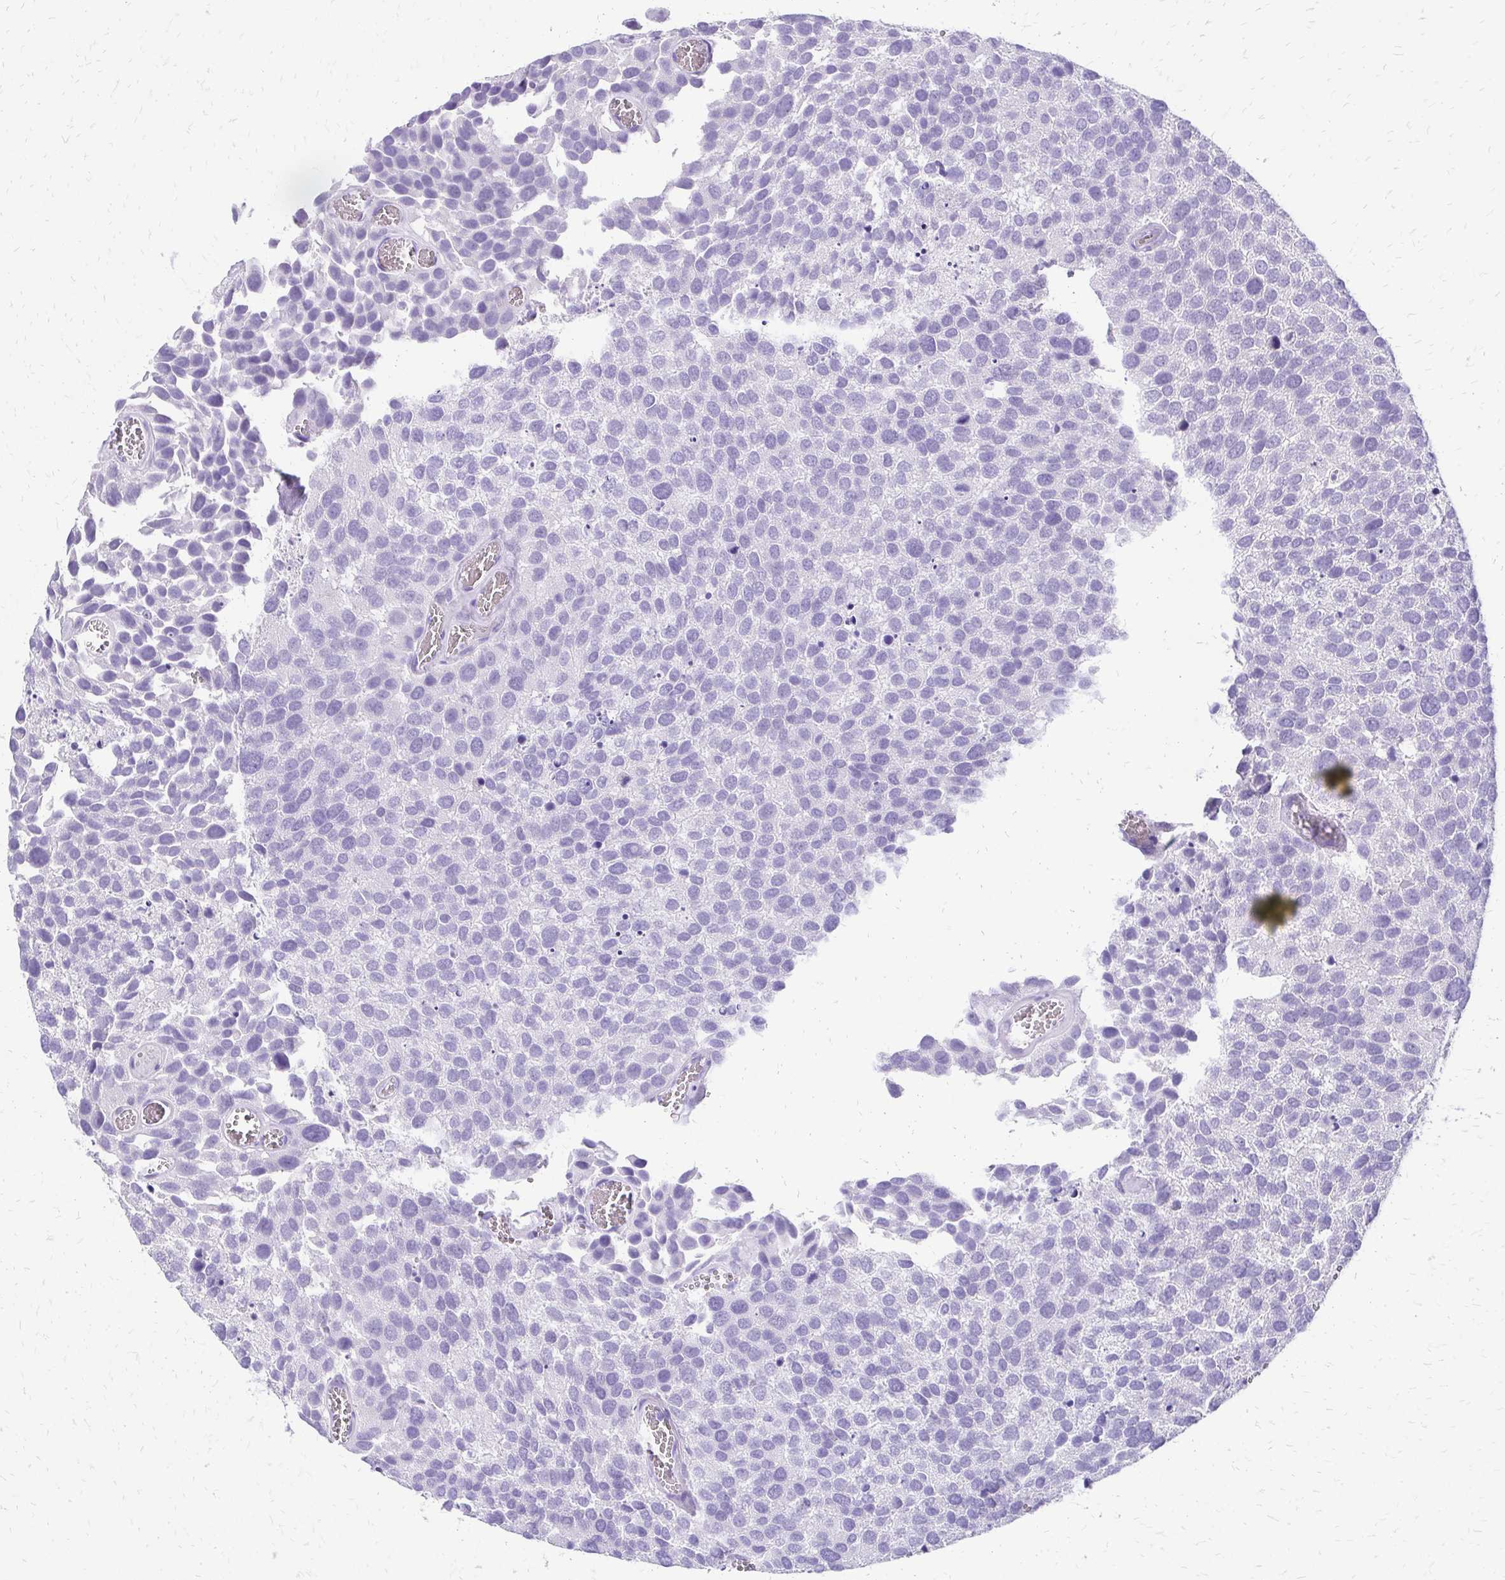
{"staining": {"intensity": "negative", "quantity": "none", "location": "none"}, "tissue": "urothelial cancer", "cell_type": "Tumor cells", "image_type": "cancer", "snomed": [{"axis": "morphology", "description": "Urothelial carcinoma, Low grade"}, {"axis": "topography", "description": "Urinary bladder"}], "caption": "Tumor cells are negative for protein expression in human urothelial cancer.", "gene": "SLC32A1", "patient": {"sex": "female", "age": 69}}